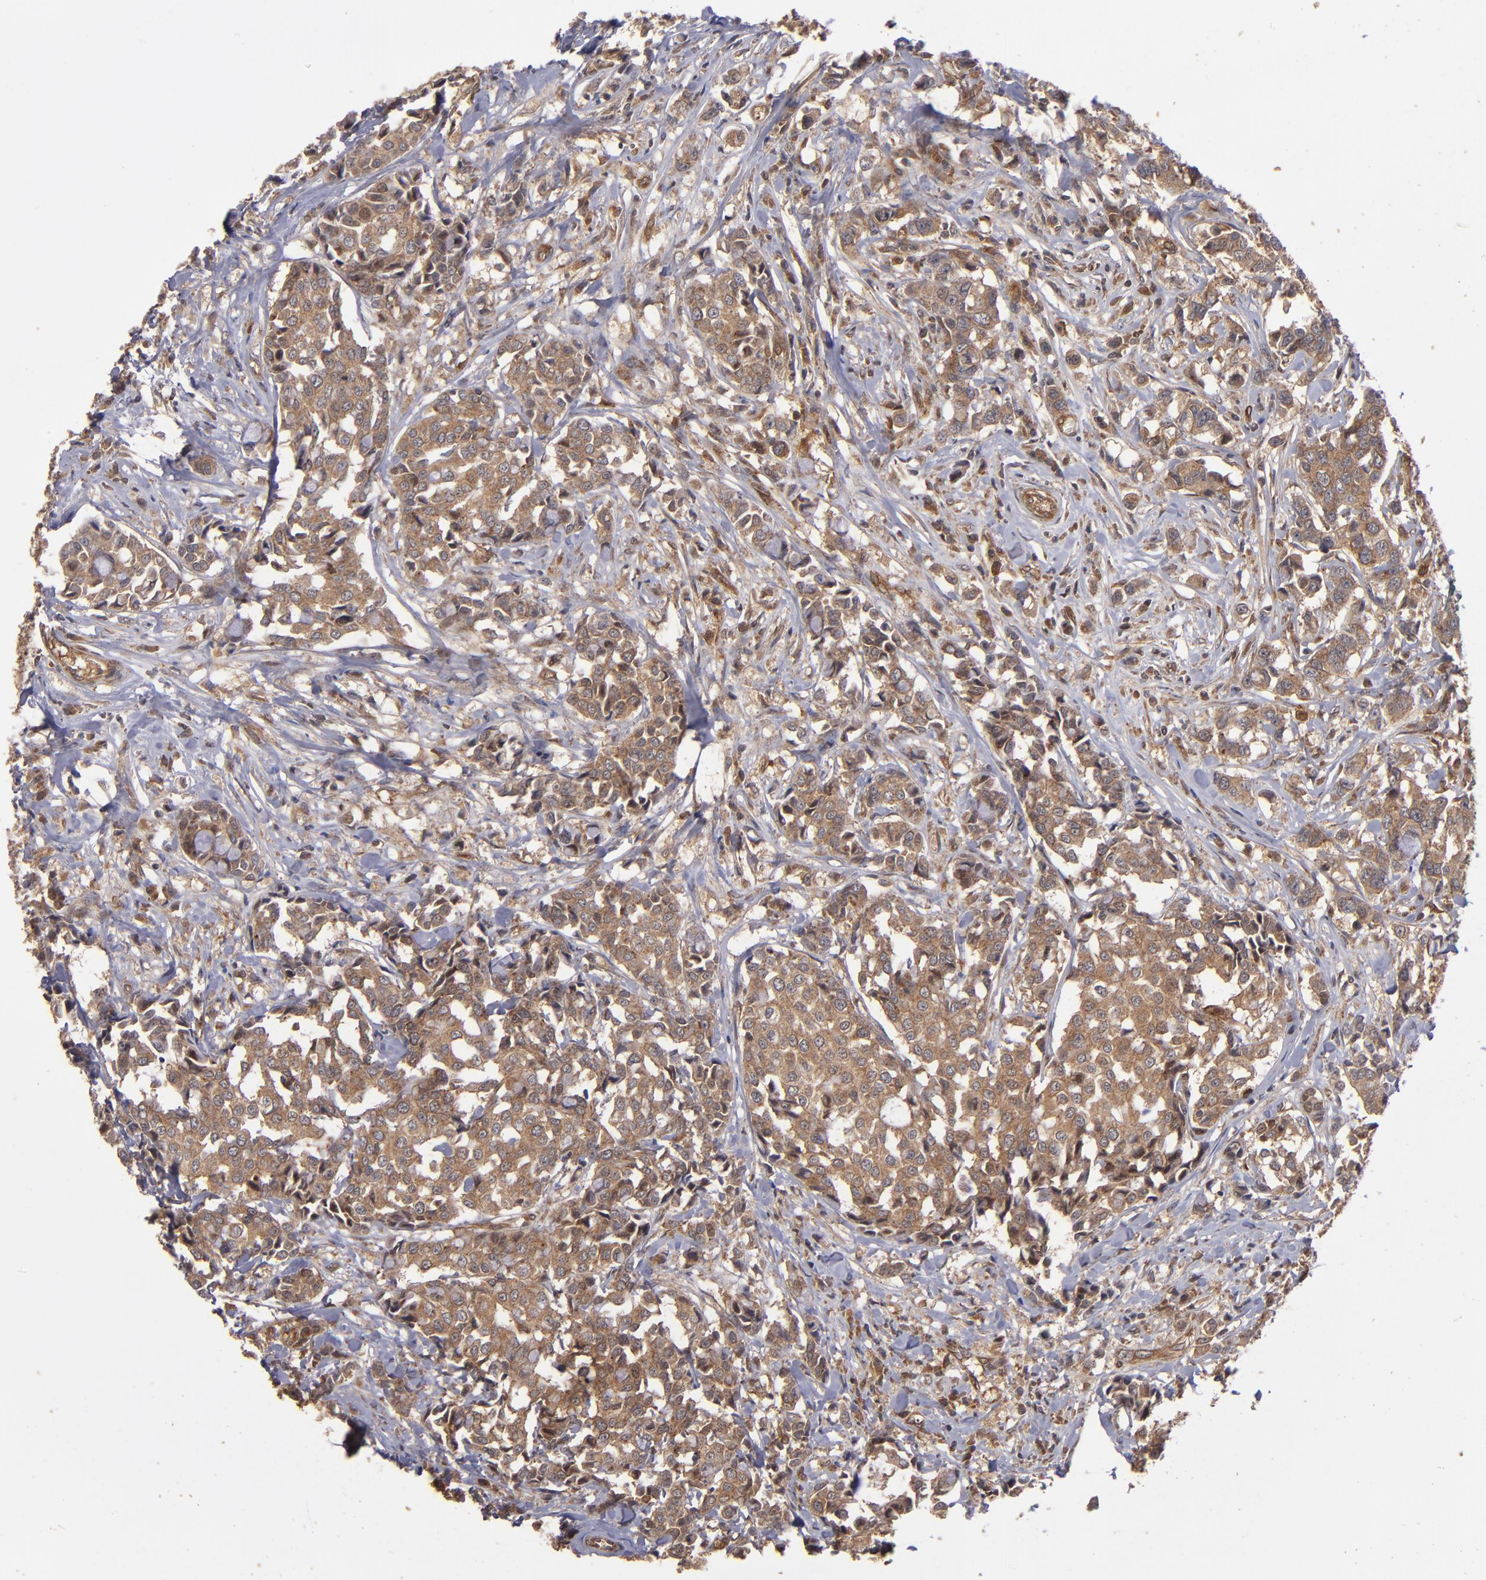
{"staining": {"intensity": "moderate", "quantity": ">75%", "location": "cytoplasmic/membranous"}, "tissue": "breast cancer", "cell_type": "Tumor cells", "image_type": "cancer", "snomed": [{"axis": "morphology", "description": "Duct carcinoma"}, {"axis": "topography", "description": "Breast"}], "caption": "Tumor cells show medium levels of moderate cytoplasmic/membranous expression in about >75% of cells in human invasive ductal carcinoma (breast). Ihc stains the protein in brown and the nuclei are stained blue.", "gene": "BDKRB1", "patient": {"sex": "female", "age": 27}}